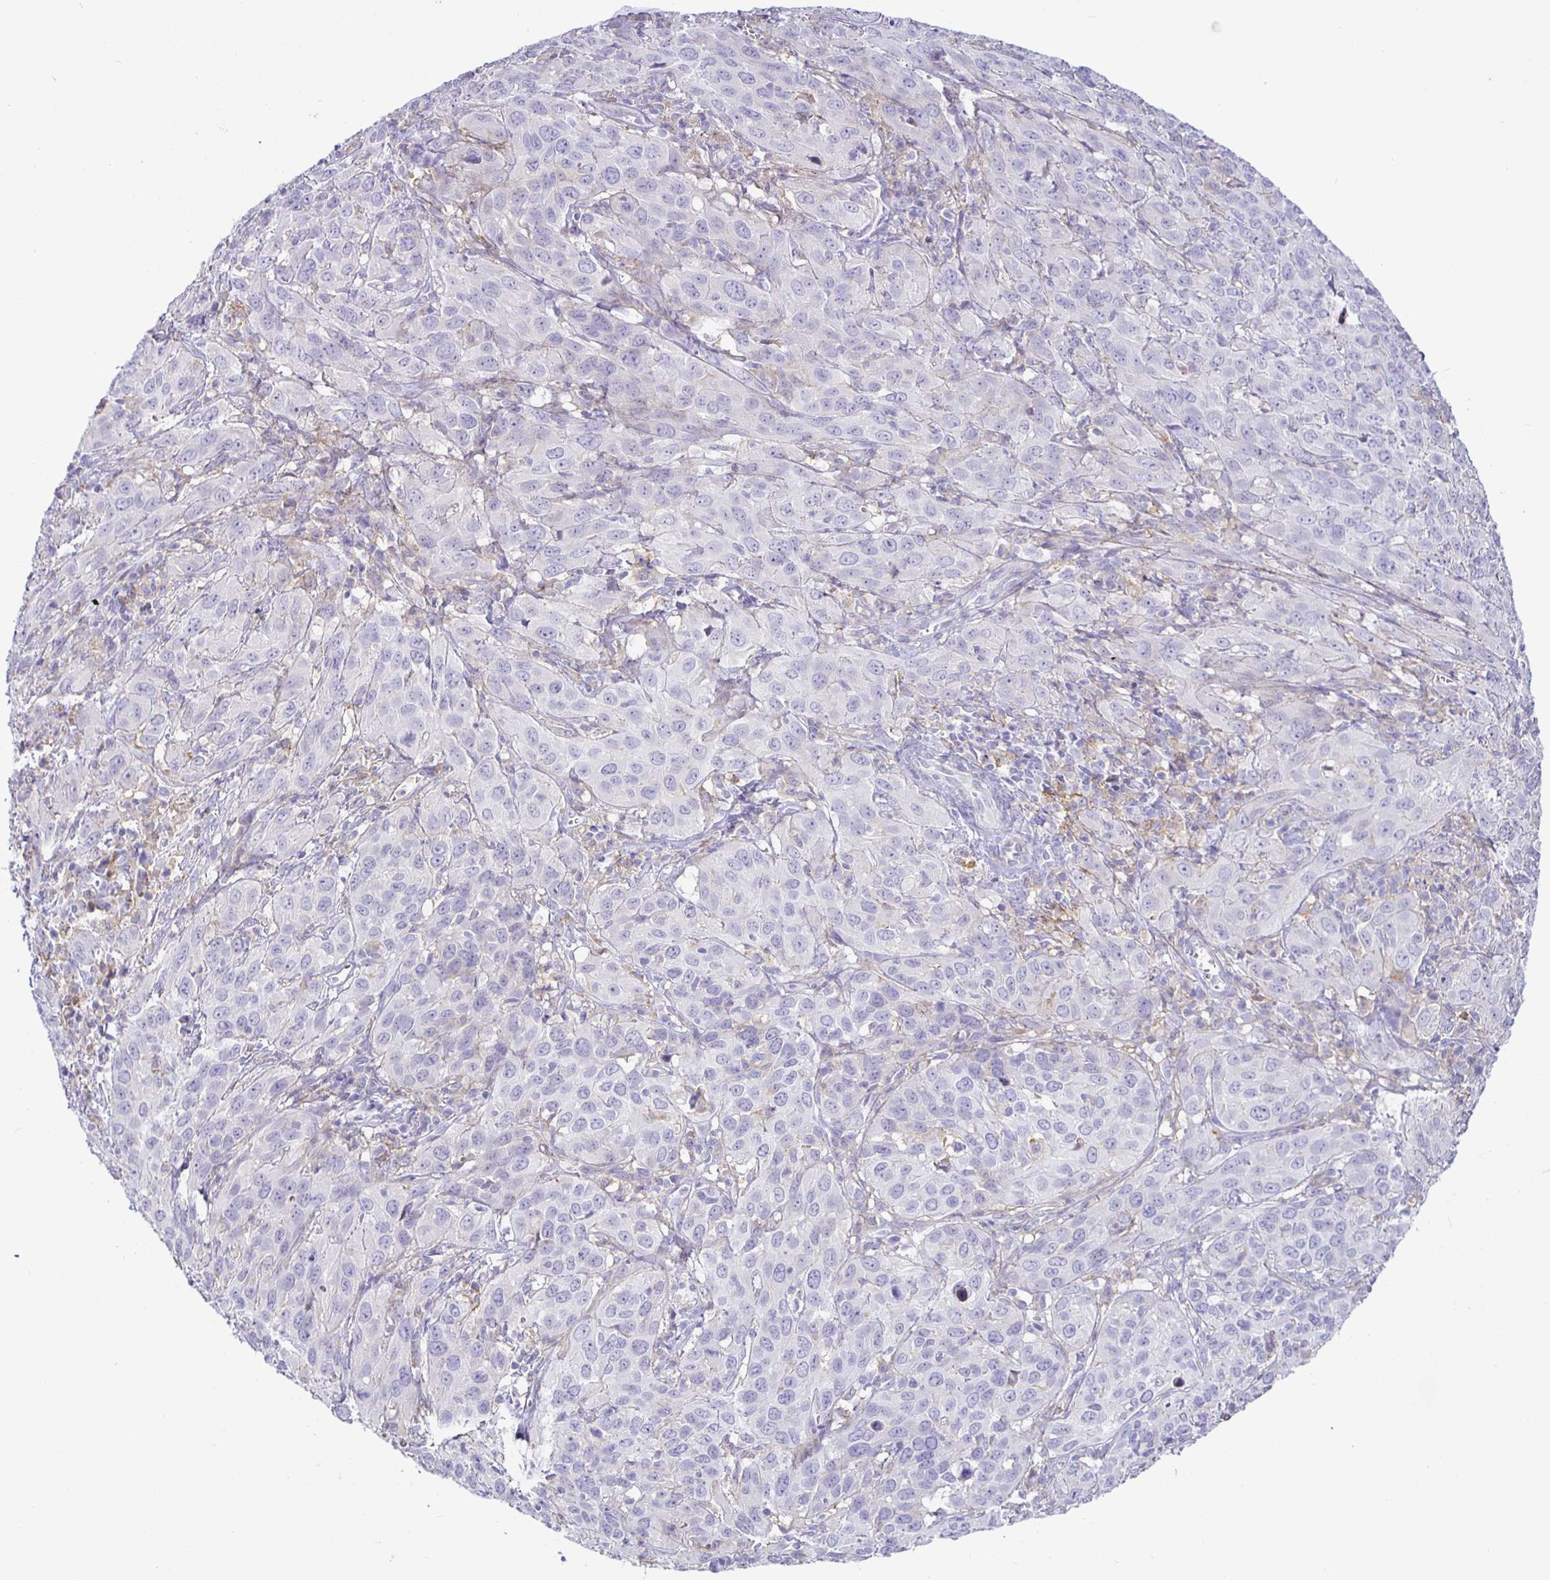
{"staining": {"intensity": "negative", "quantity": "none", "location": "none"}, "tissue": "cervical cancer", "cell_type": "Tumor cells", "image_type": "cancer", "snomed": [{"axis": "morphology", "description": "Normal tissue, NOS"}, {"axis": "morphology", "description": "Squamous cell carcinoma, NOS"}, {"axis": "topography", "description": "Cervix"}], "caption": "DAB immunohistochemical staining of human squamous cell carcinoma (cervical) shows no significant positivity in tumor cells.", "gene": "SIRPA", "patient": {"sex": "female", "age": 51}}